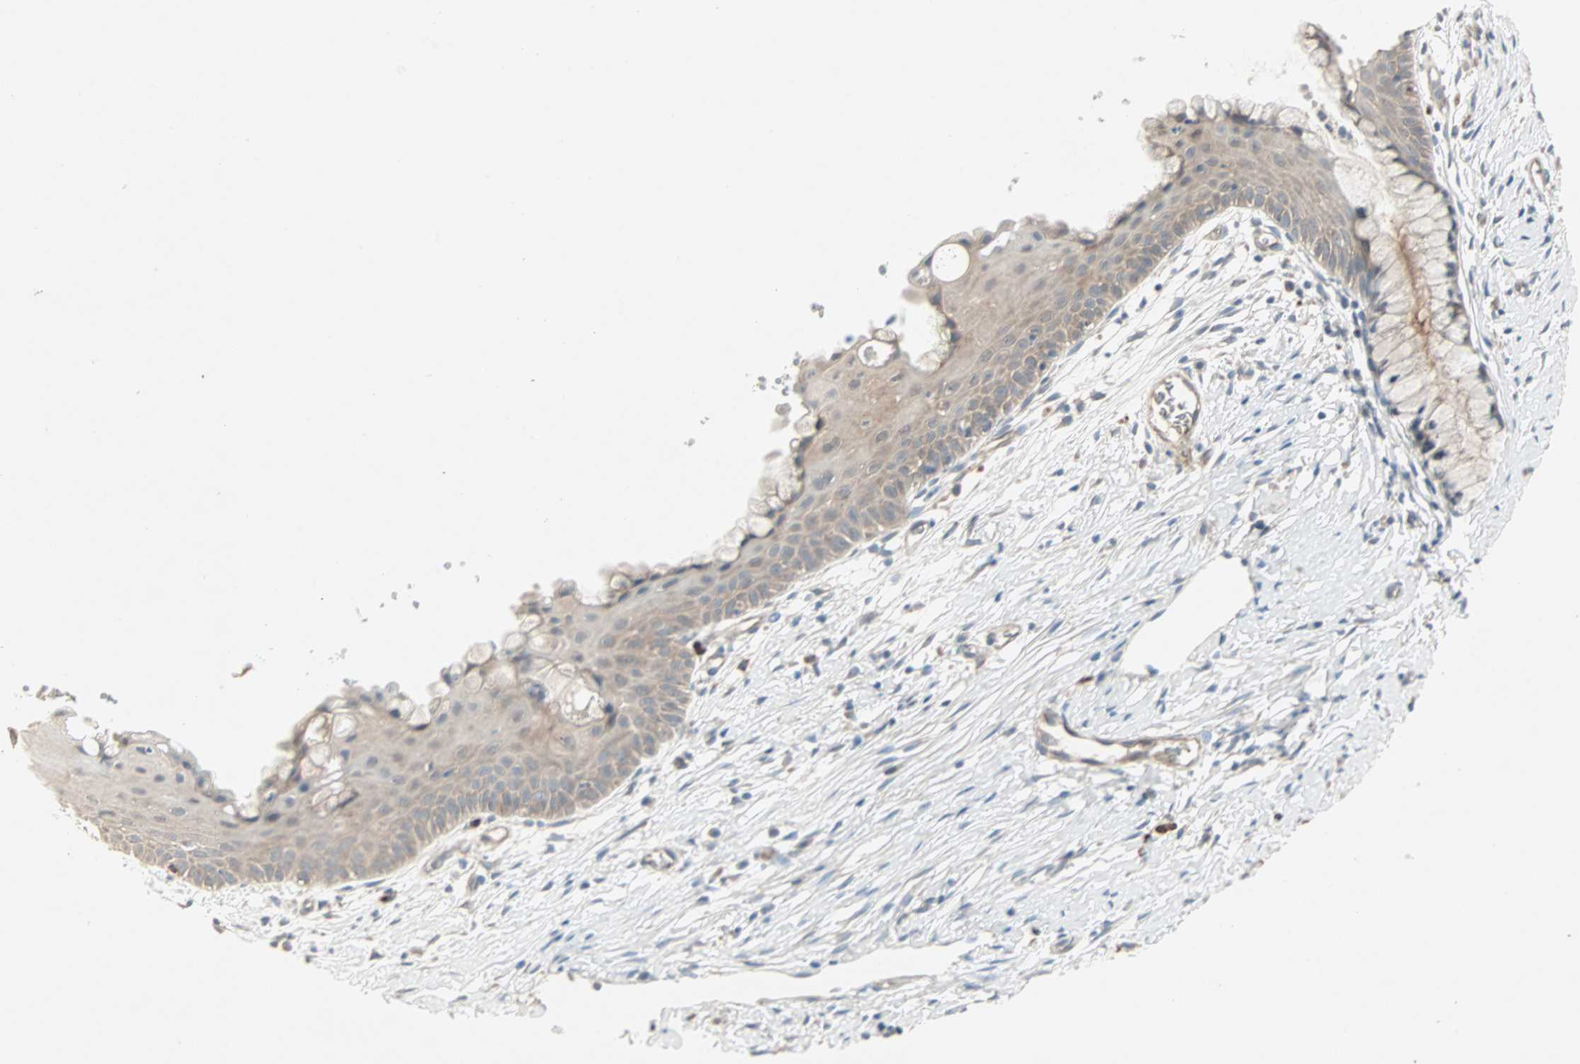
{"staining": {"intensity": "weak", "quantity": "25%-75%", "location": "cytoplasmic/membranous"}, "tissue": "cervix", "cell_type": "Squamous epithelial cells", "image_type": "normal", "snomed": [{"axis": "morphology", "description": "Normal tissue, NOS"}, {"axis": "topography", "description": "Cervix"}], "caption": "Cervix stained with IHC demonstrates weak cytoplasmic/membranous expression in about 25%-75% of squamous epithelial cells. The protein of interest is stained brown, and the nuclei are stained in blue (DAB (3,3'-diaminobenzidine) IHC with brightfield microscopy, high magnification).", "gene": "JMJD7", "patient": {"sex": "female", "age": 39}}